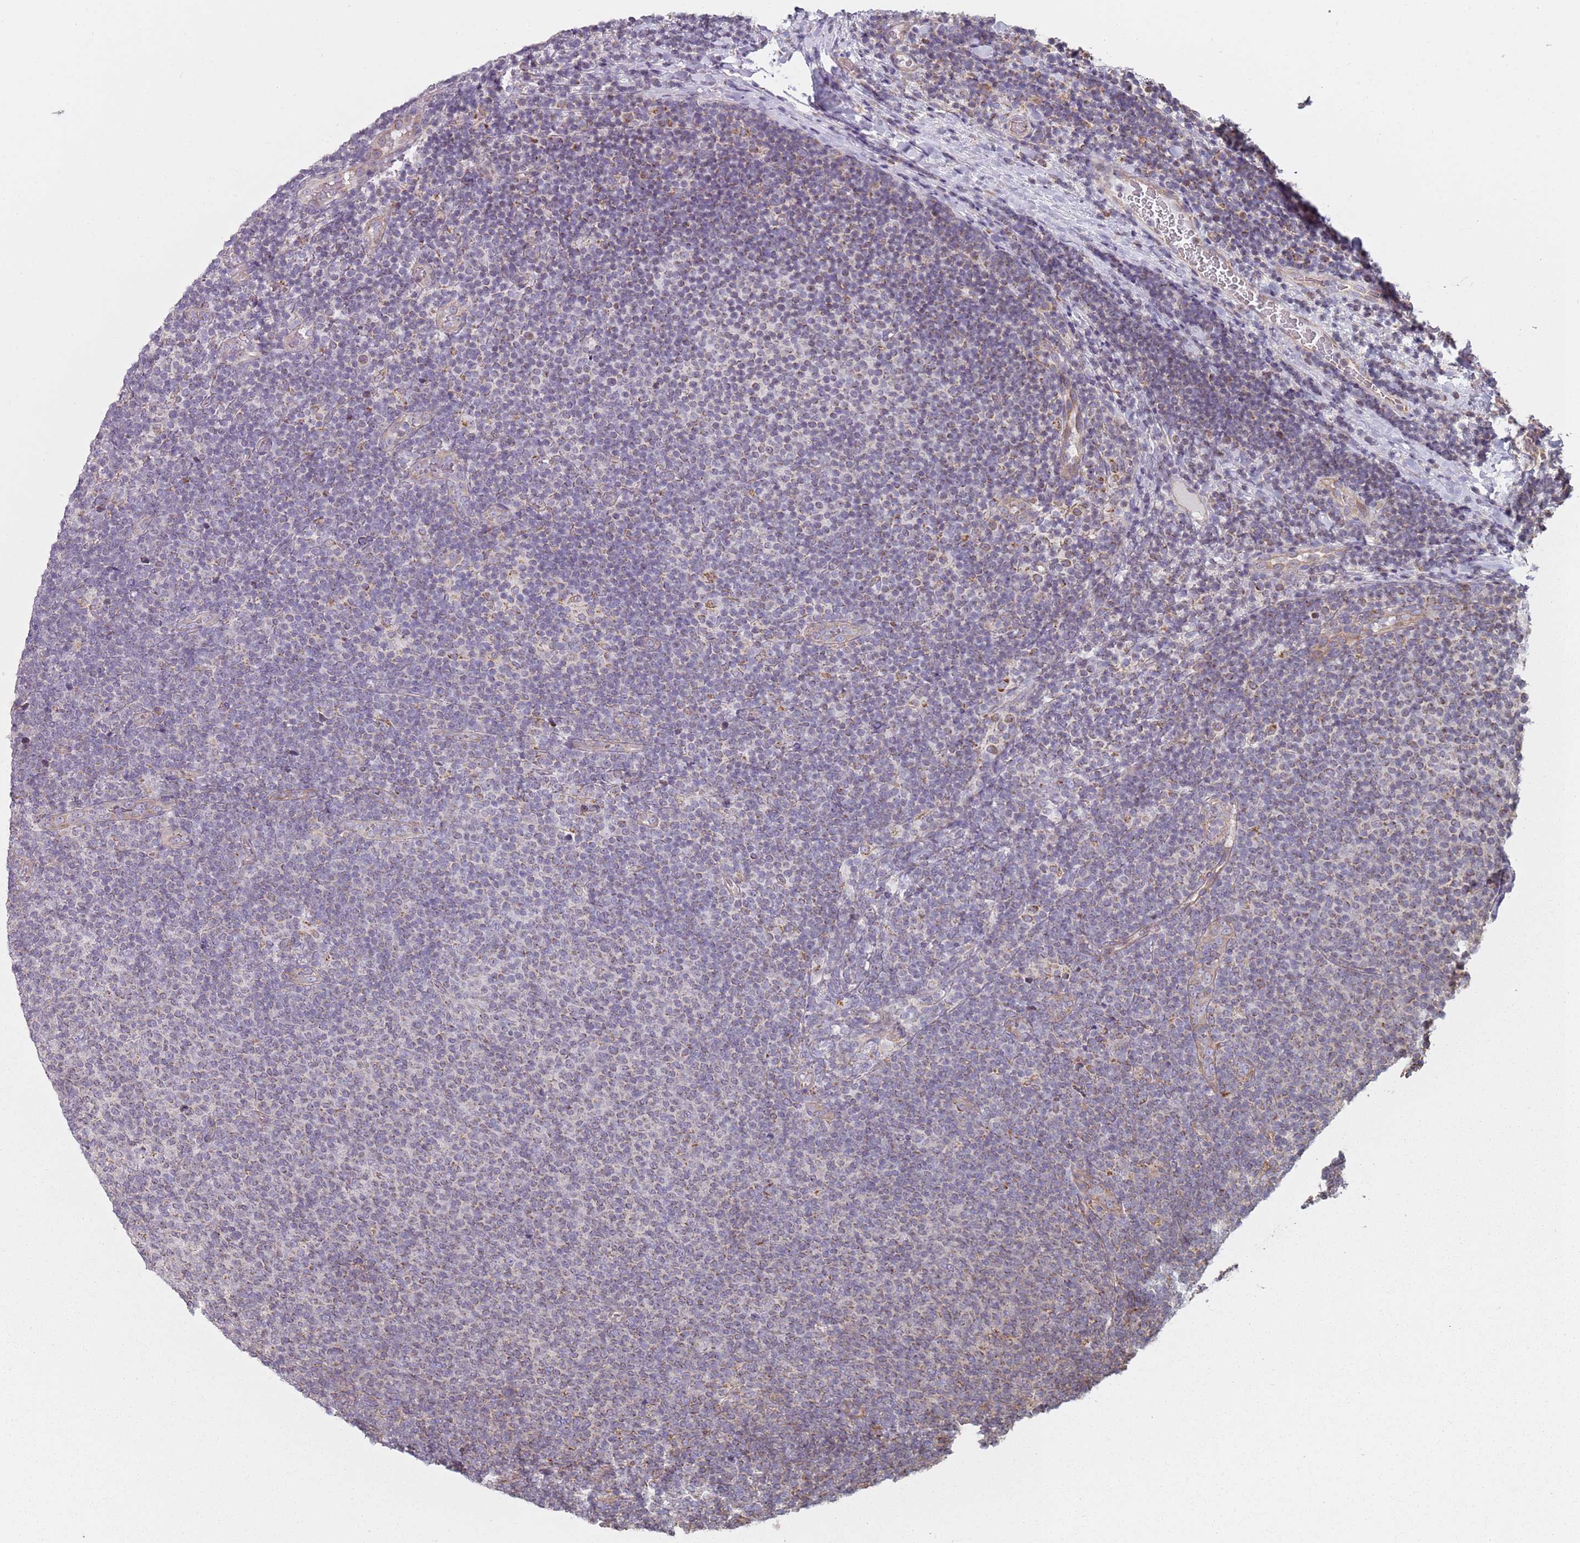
{"staining": {"intensity": "weak", "quantity": "<25%", "location": "cytoplasmic/membranous"}, "tissue": "lymphoma", "cell_type": "Tumor cells", "image_type": "cancer", "snomed": [{"axis": "morphology", "description": "Malignant lymphoma, non-Hodgkin's type, Low grade"}, {"axis": "topography", "description": "Lymph node"}], "caption": "Immunohistochemistry of human low-grade malignant lymphoma, non-Hodgkin's type exhibits no positivity in tumor cells. (Immunohistochemistry (ihc), brightfield microscopy, high magnification).", "gene": "GAS8", "patient": {"sex": "male", "age": 66}}